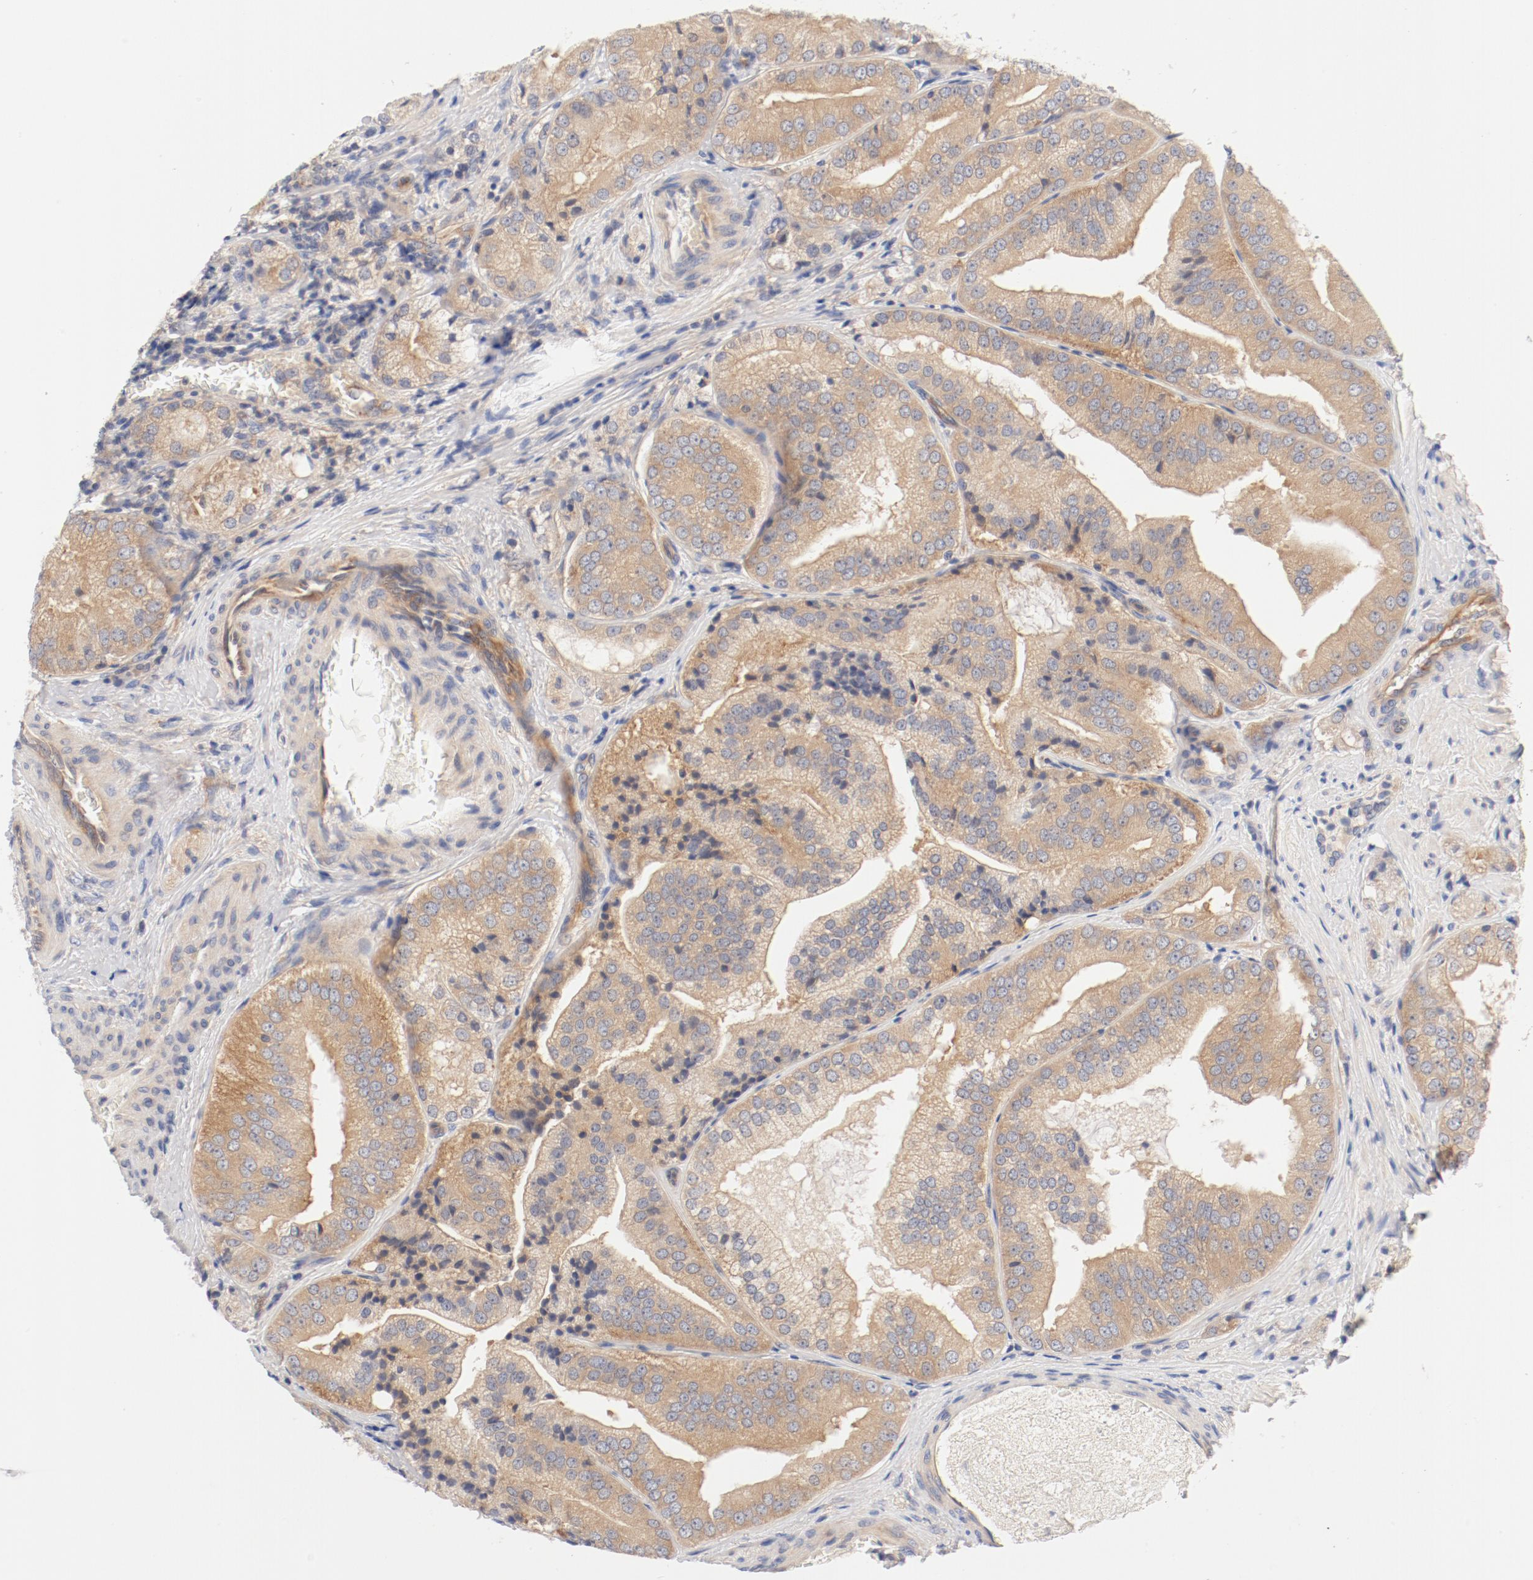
{"staining": {"intensity": "moderate", "quantity": "25%-75%", "location": "cytoplasmic/membranous"}, "tissue": "prostate cancer", "cell_type": "Tumor cells", "image_type": "cancer", "snomed": [{"axis": "morphology", "description": "Adenocarcinoma, Low grade"}, {"axis": "topography", "description": "Prostate"}], "caption": "Low-grade adenocarcinoma (prostate) stained for a protein (brown) reveals moderate cytoplasmic/membranous positive positivity in about 25%-75% of tumor cells.", "gene": "DYNC1H1", "patient": {"sex": "male", "age": 60}}